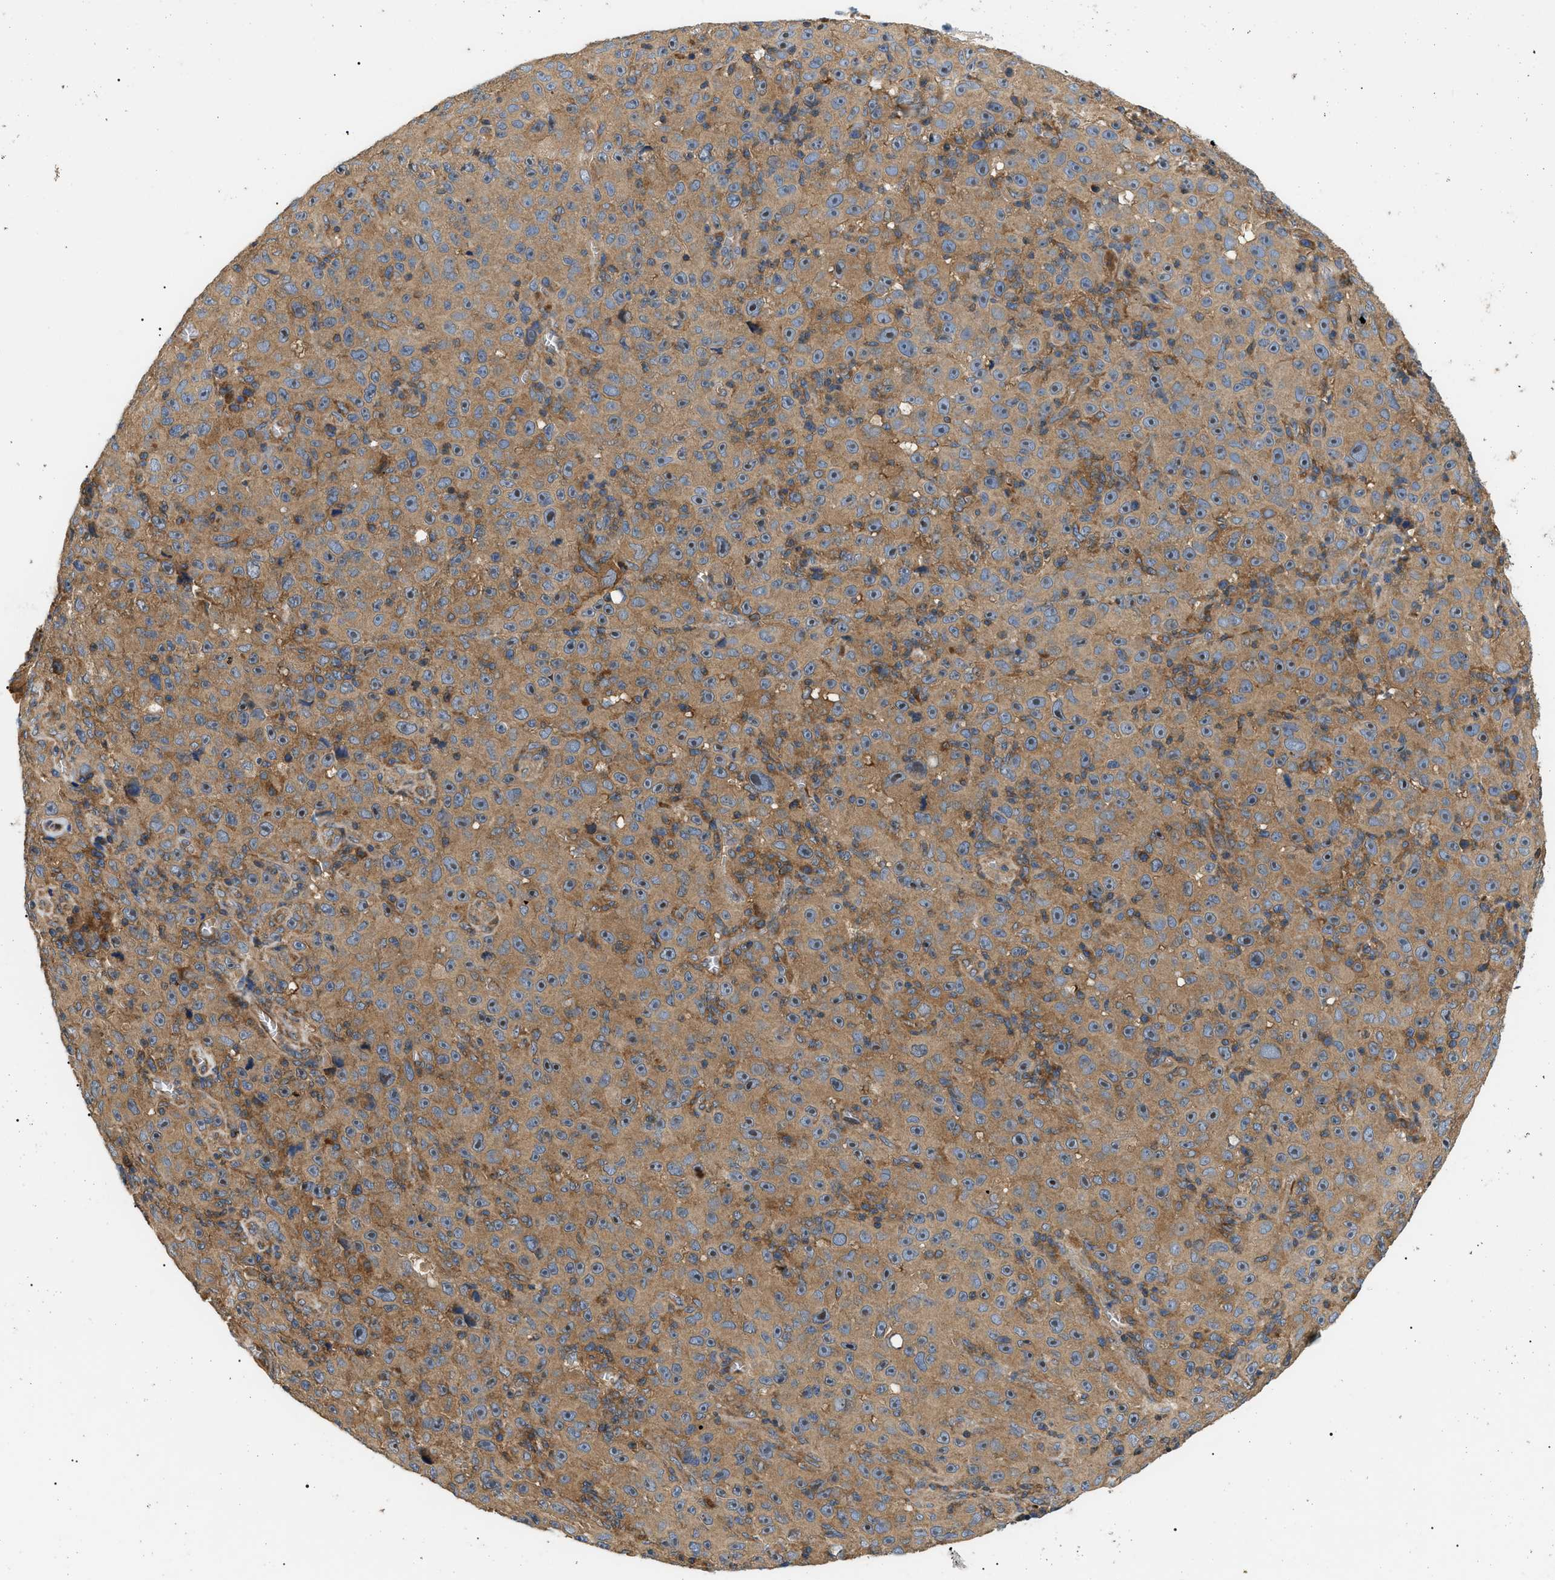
{"staining": {"intensity": "moderate", "quantity": ">75%", "location": "cytoplasmic/membranous"}, "tissue": "melanoma", "cell_type": "Tumor cells", "image_type": "cancer", "snomed": [{"axis": "morphology", "description": "Malignant melanoma, NOS"}, {"axis": "topography", "description": "Skin"}], "caption": "Moderate cytoplasmic/membranous protein positivity is appreciated in approximately >75% of tumor cells in melanoma.", "gene": "PPM1B", "patient": {"sex": "female", "age": 82}}